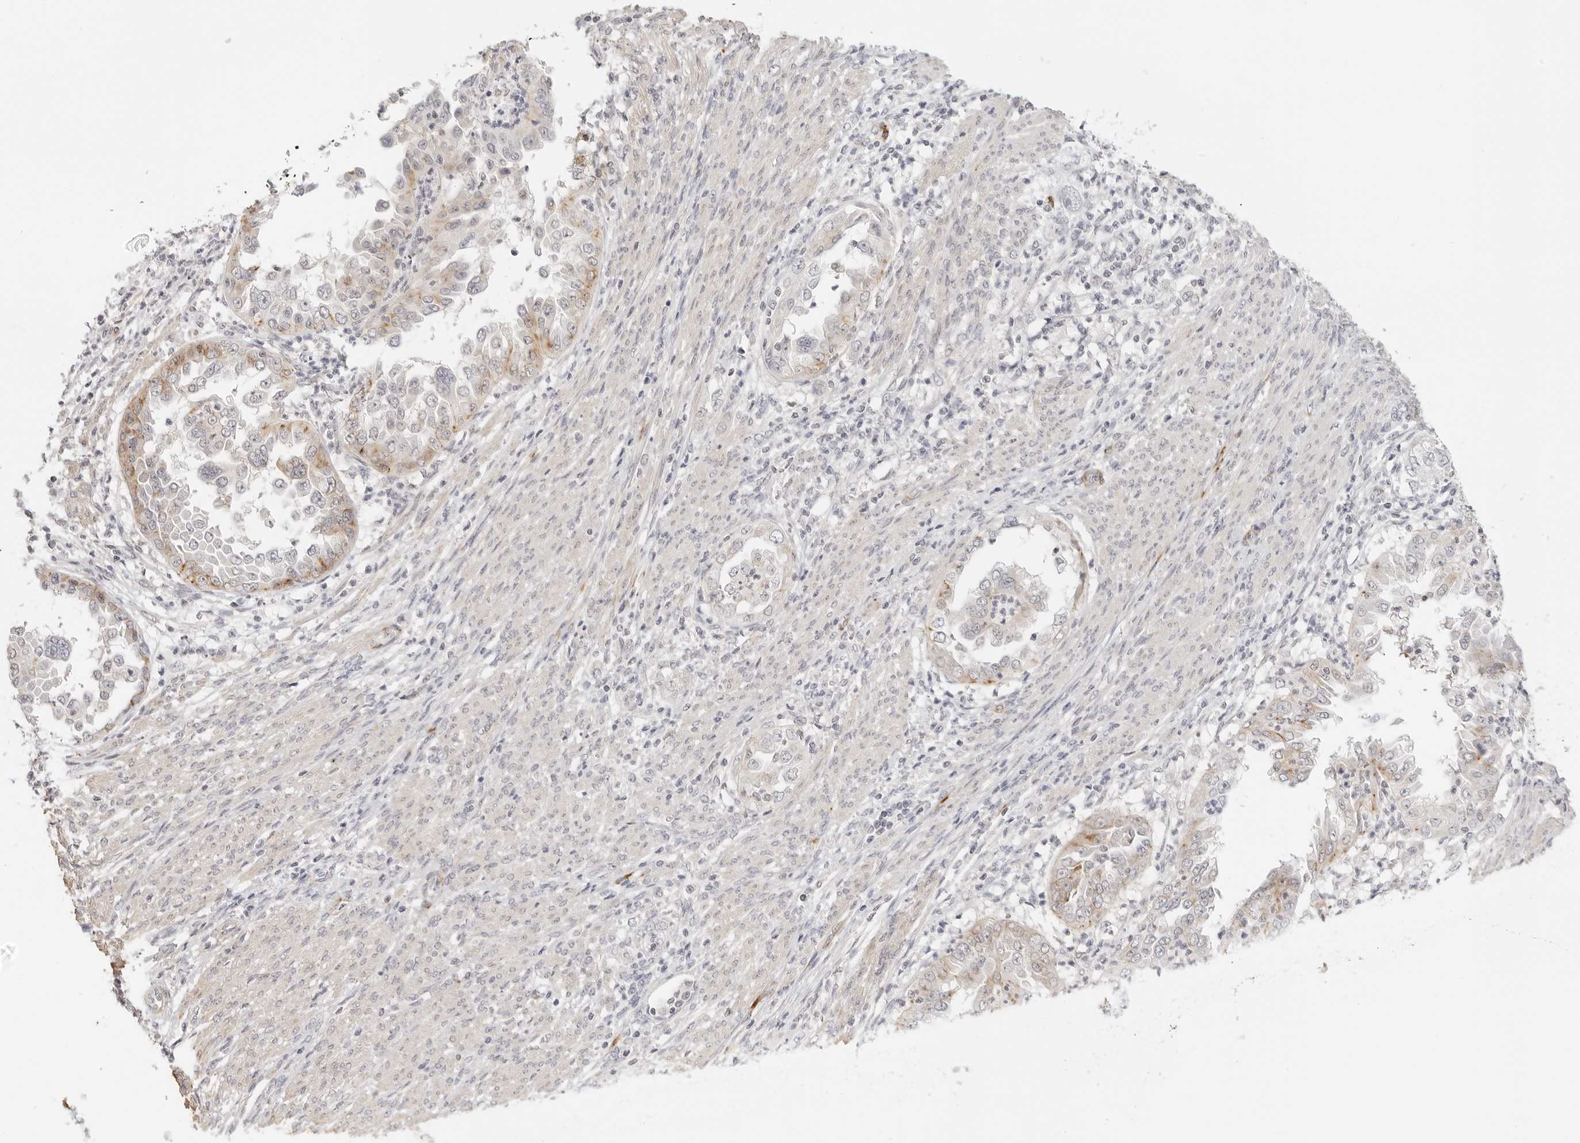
{"staining": {"intensity": "moderate", "quantity": "<25%", "location": "cytoplasmic/membranous"}, "tissue": "endometrial cancer", "cell_type": "Tumor cells", "image_type": "cancer", "snomed": [{"axis": "morphology", "description": "Adenocarcinoma, NOS"}, {"axis": "topography", "description": "Endometrium"}], "caption": "Protein expression analysis of human endometrial cancer reveals moderate cytoplasmic/membranous staining in approximately <25% of tumor cells.", "gene": "PCDH19", "patient": {"sex": "female", "age": 85}}